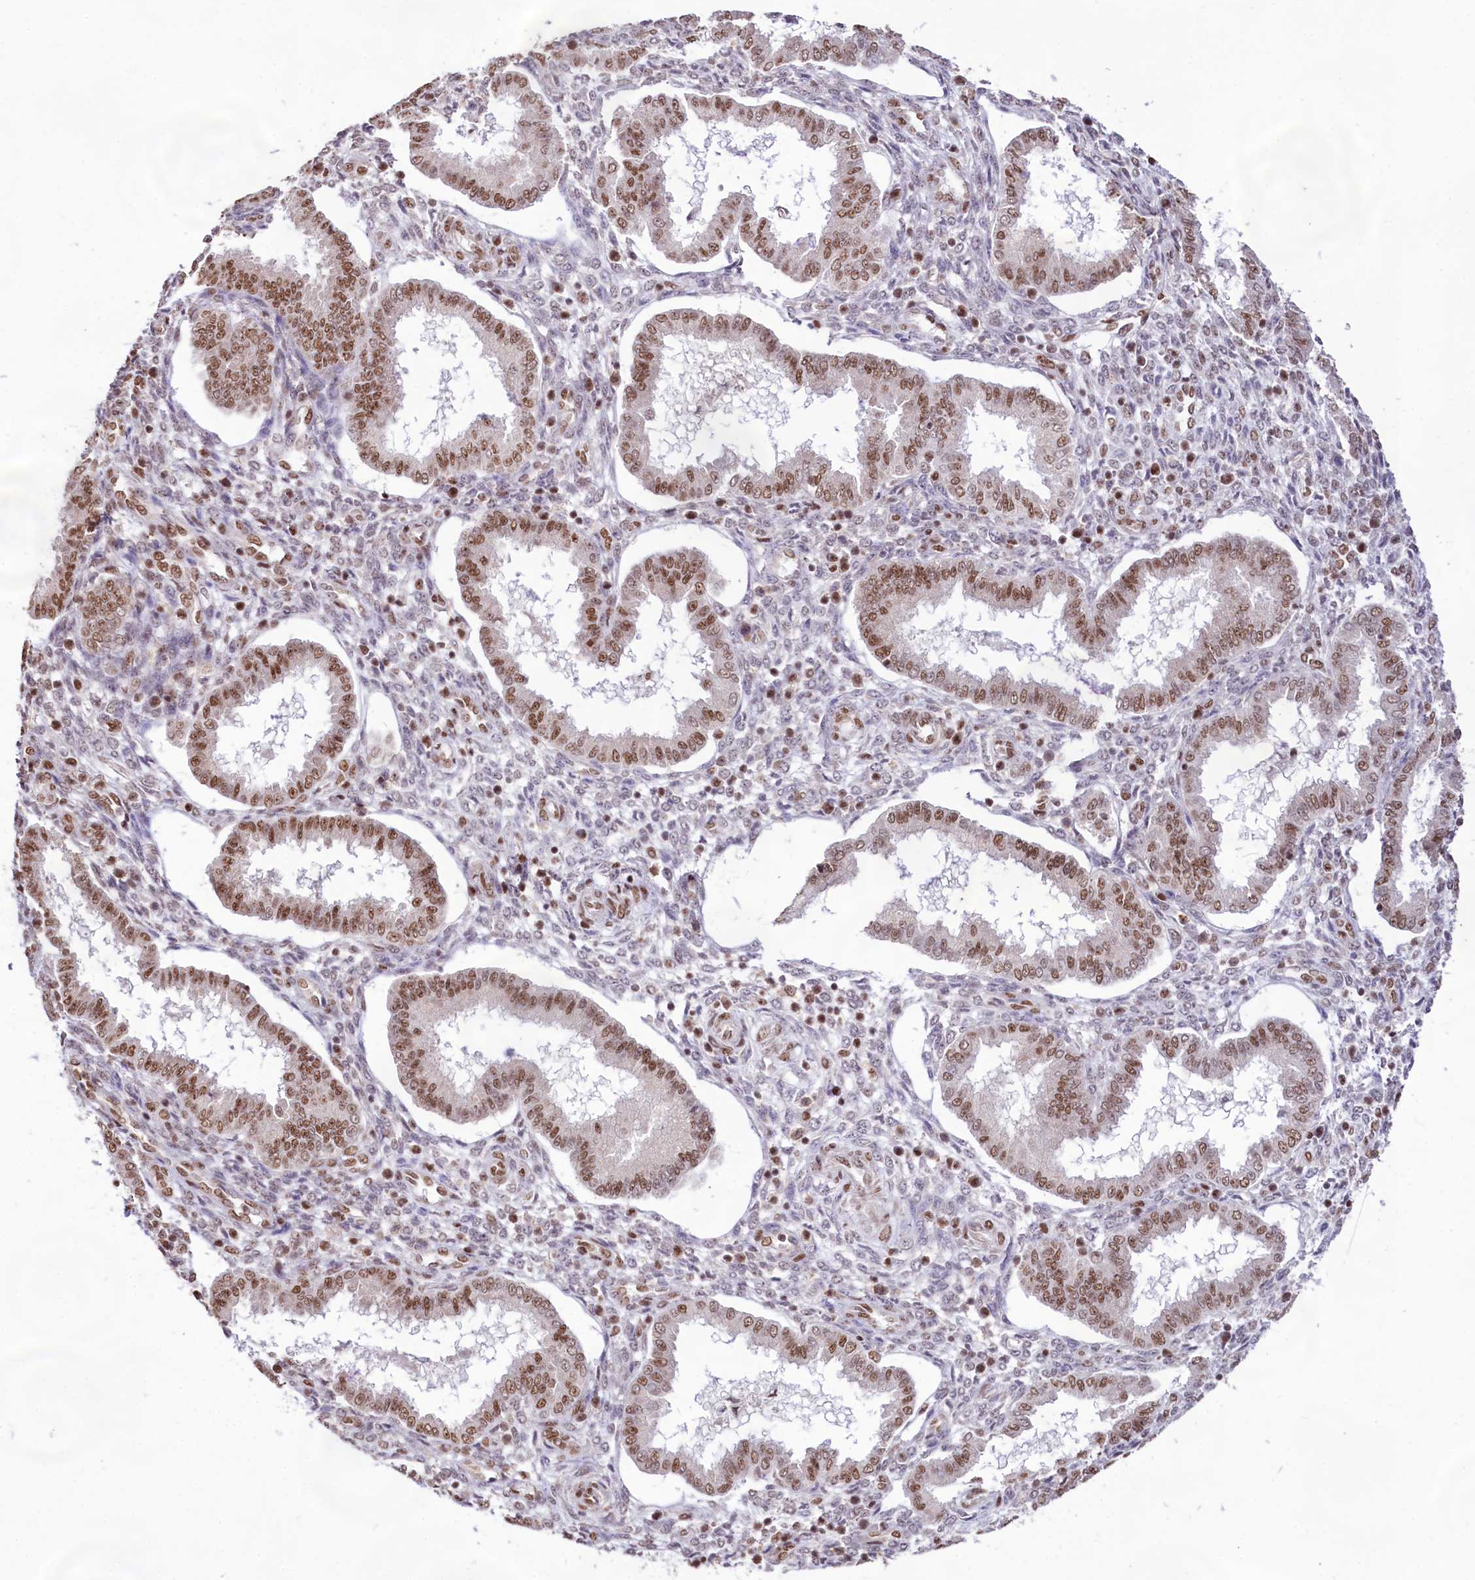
{"staining": {"intensity": "moderate", "quantity": "25%-75%", "location": "nuclear"}, "tissue": "endometrium", "cell_type": "Cells in endometrial stroma", "image_type": "normal", "snomed": [{"axis": "morphology", "description": "Normal tissue, NOS"}, {"axis": "topography", "description": "Endometrium"}], "caption": "This micrograph shows immunohistochemistry (IHC) staining of benign endometrium, with medium moderate nuclear expression in approximately 25%-75% of cells in endometrial stroma.", "gene": "HIRA", "patient": {"sex": "female", "age": 24}}